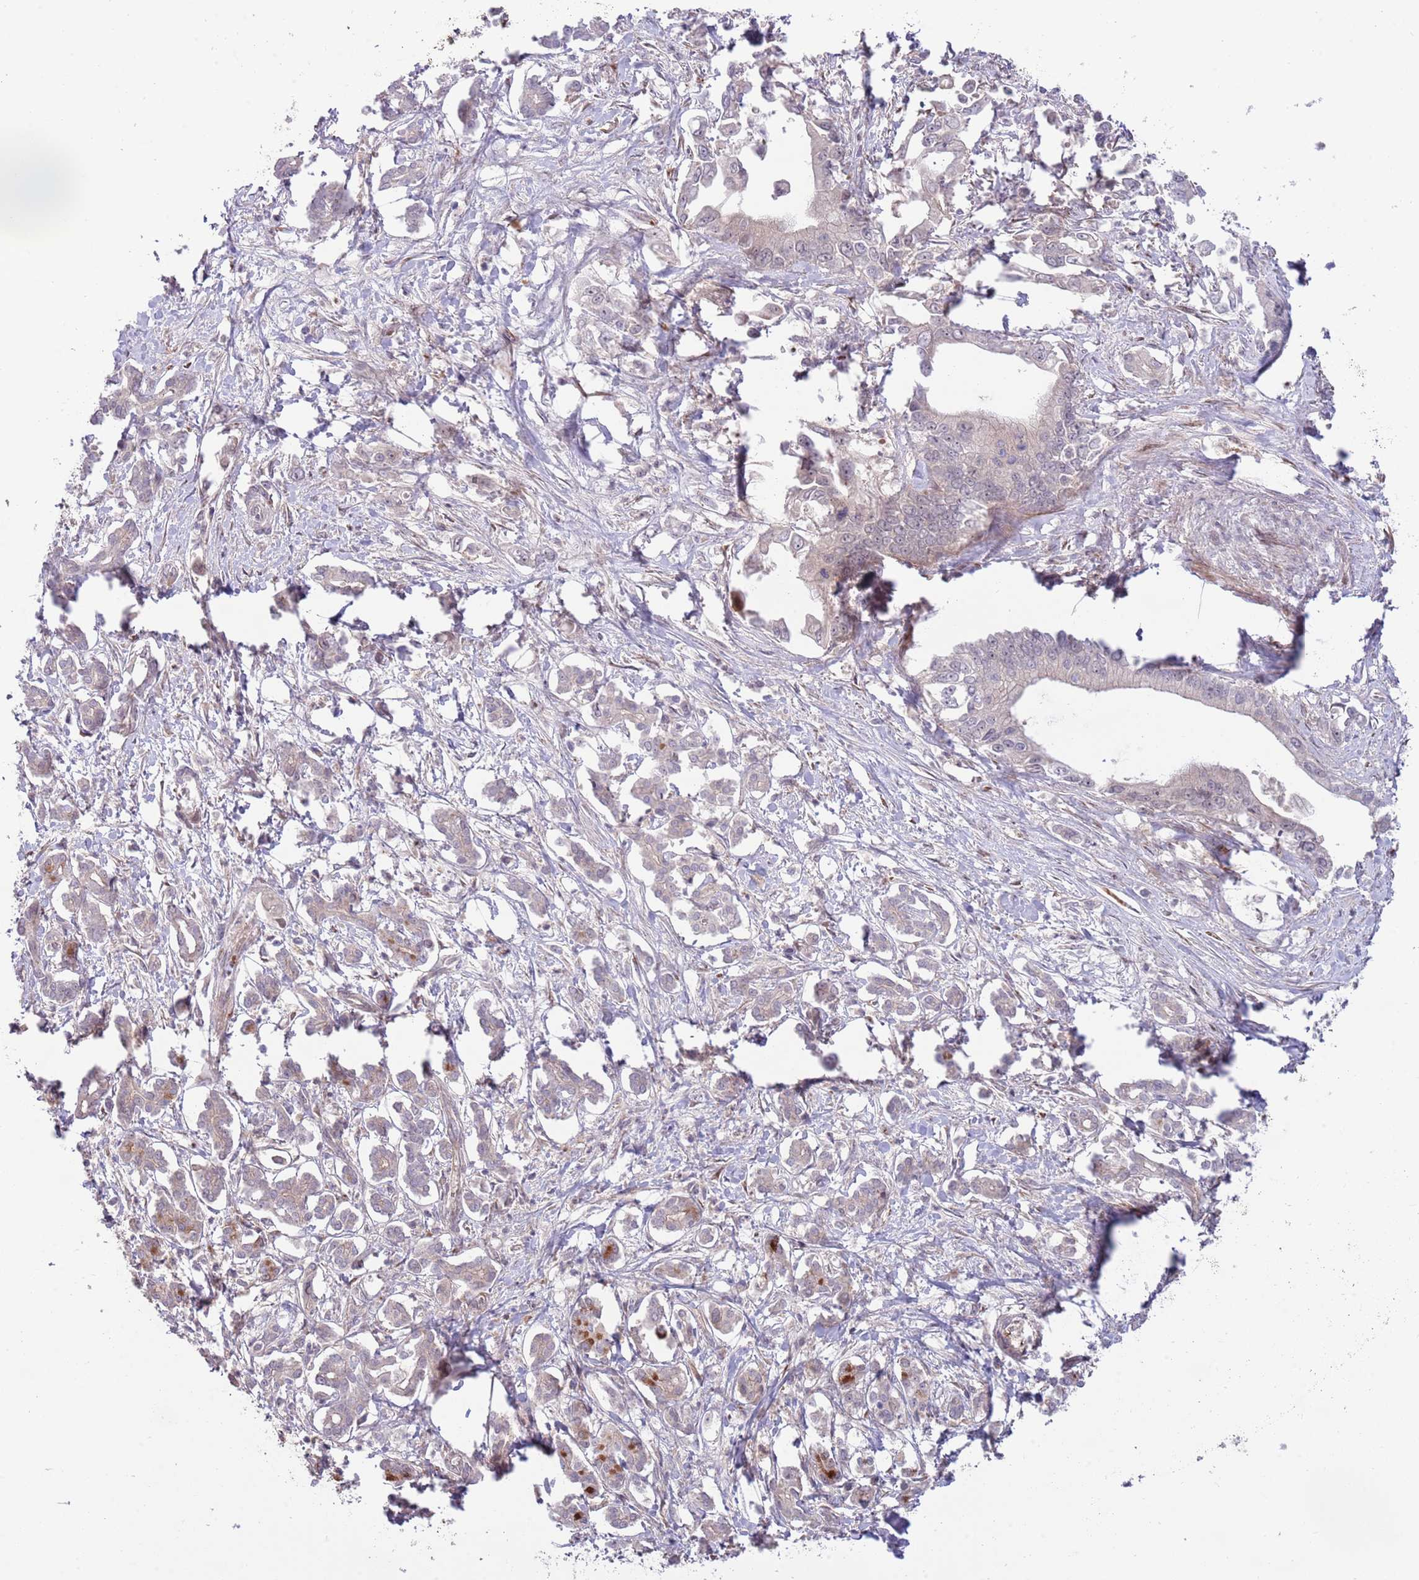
{"staining": {"intensity": "negative", "quantity": "none", "location": "none"}, "tissue": "pancreatic cancer", "cell_type": "Tumor cells", "image_type": "cancer", "snomed": [{"axis": "morphology", "description": "Adenocarcinoma, NOS"}, {"axis": "topography", "description": "Pancreas"}], "caption": "IHC of human pancreatic cancer (adenocarcinoma) demonstrates no positivity in tumor cells.", "gene": "NT5DC4", "patient": {"sex": "male", "age": 61}}